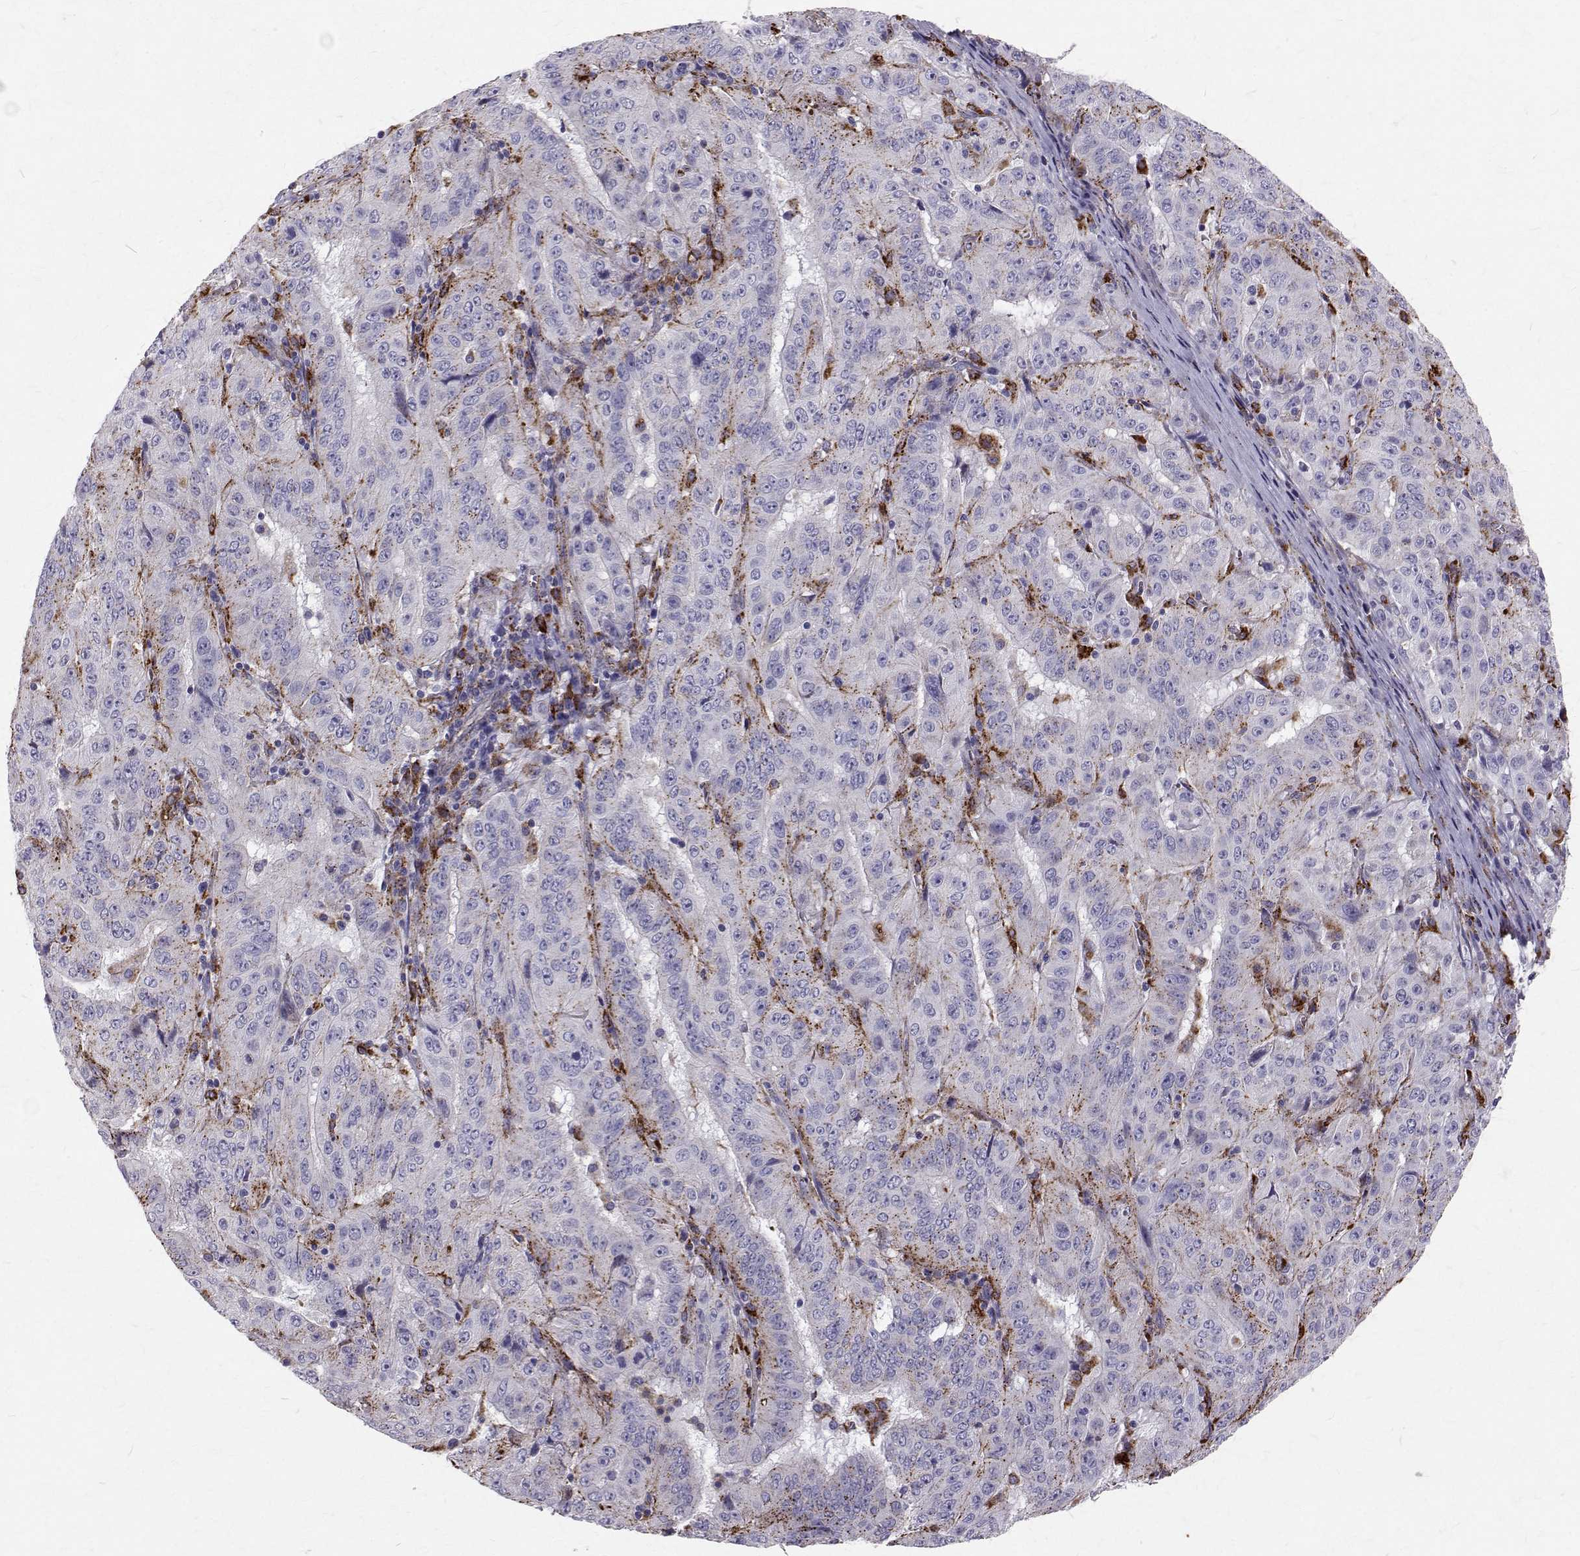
{"staining": {"intensity": "strong", "quantity": "<25%", "location": "cytoplasmic/membranous"}, "tissue": "pancreatic cancer", "cell_type": "Tumor cells", "image_type": "cancer", "snomed": [{"axis": "morphology", "description": "Adenocarcinoma, NOS"}, {"axis": "topography", "description": "Pancreas"}], "caption": "Human pancreatic cancer stained for a protein (brown) demonstrates strong cytoplasmic/membranous positive expression in about <25% of tumor cells.", "gene": "TPP1", "patient": {"sex": "male", "age": 63}}